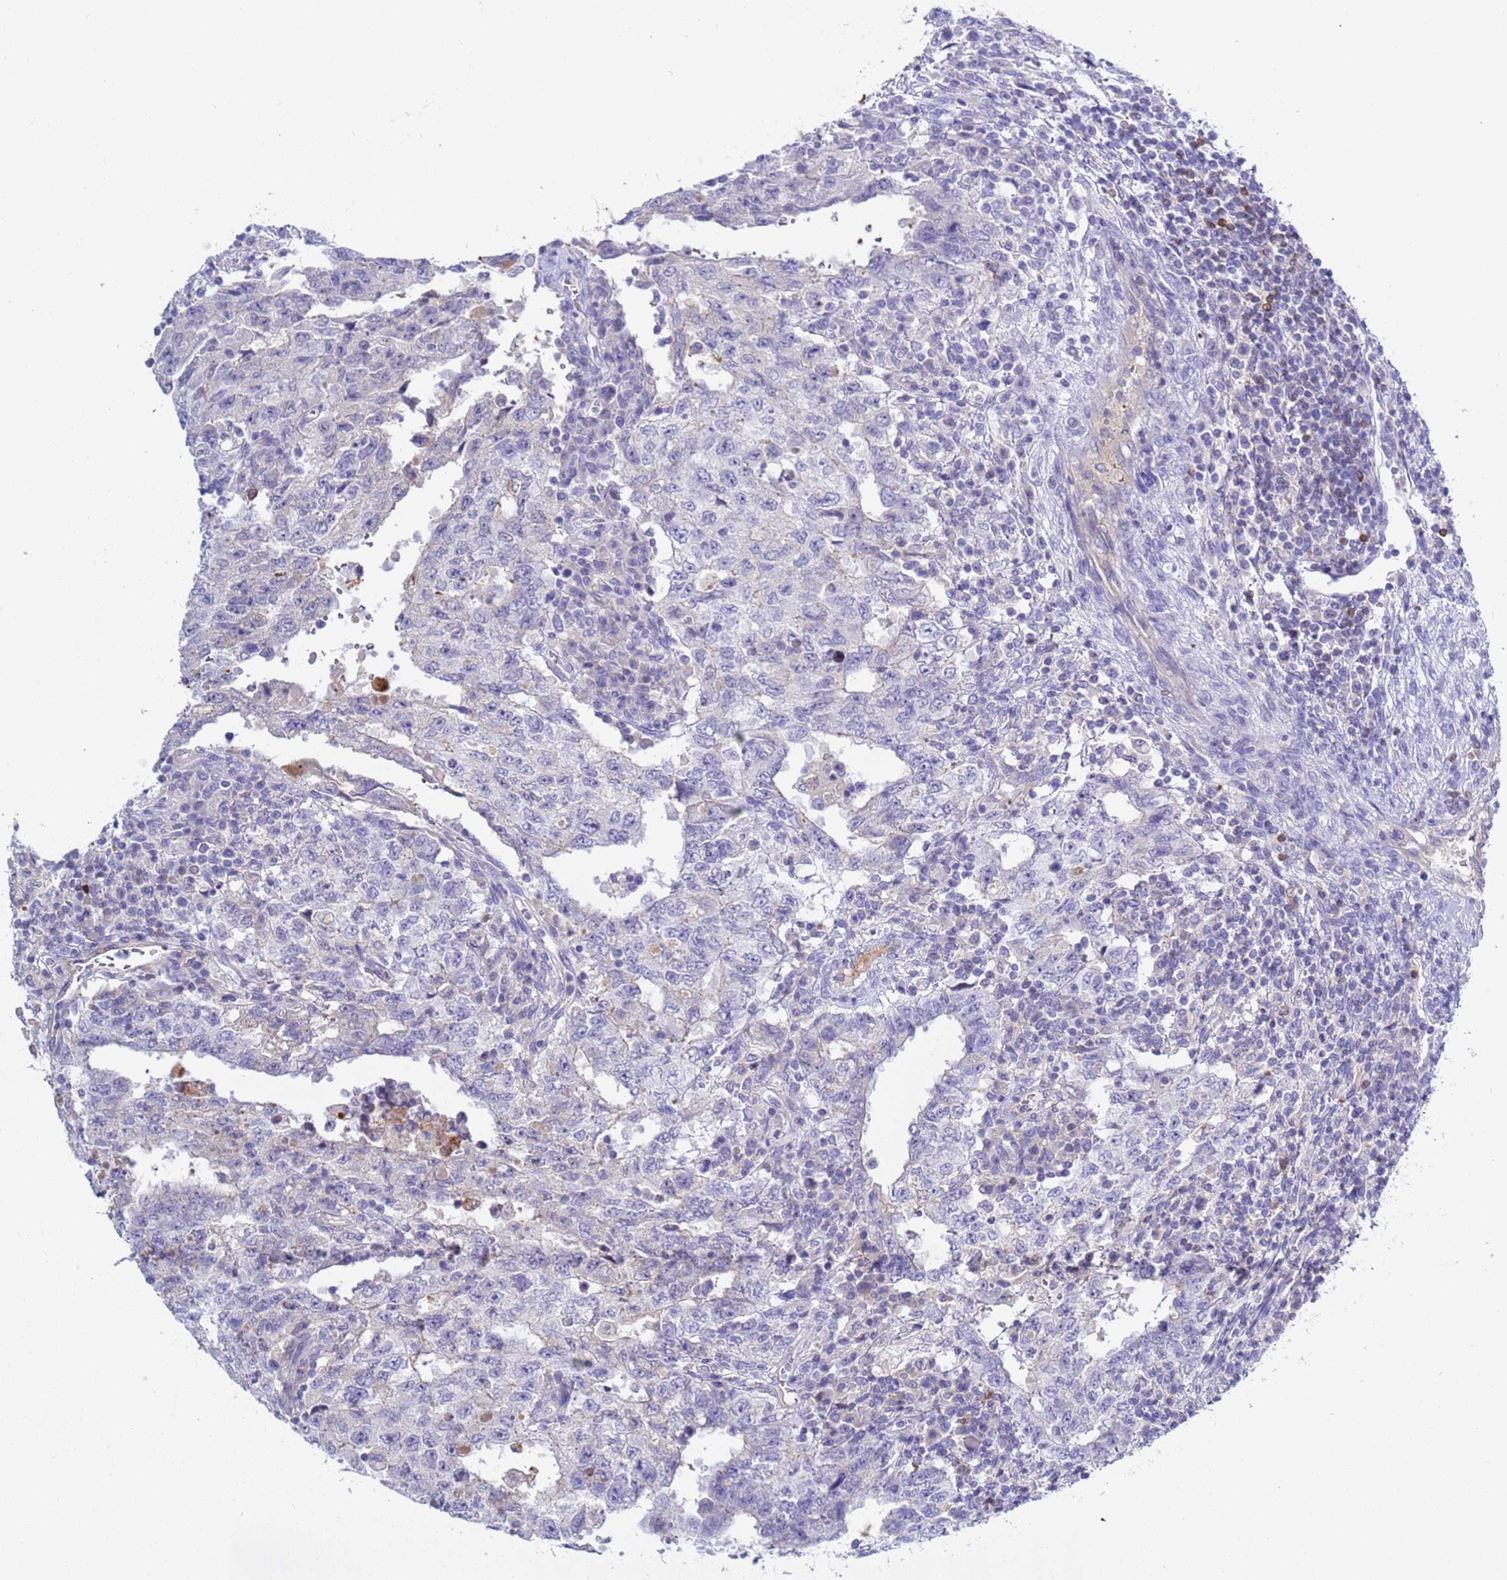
{"staining": {"intensity": "negative", "quantity": "none", "location": "none"}, "tissue": "testis cancer", "cell_type": "Tumor cells", "image_type": "cancer", "snomed": [{"axis": "morphology", "description": "Carcinoma, Embryonal, NOS"}, {"axis": "topography", "description": "Testis"}], "caption": "An IHC photomicrograph of embryonal carcinoma (testis) is shown. There is no staining in tumor cells of embryonal carcinoma (testis).", "gene": "C4orf46", "patient": {"sex": "male", "age": 26}}